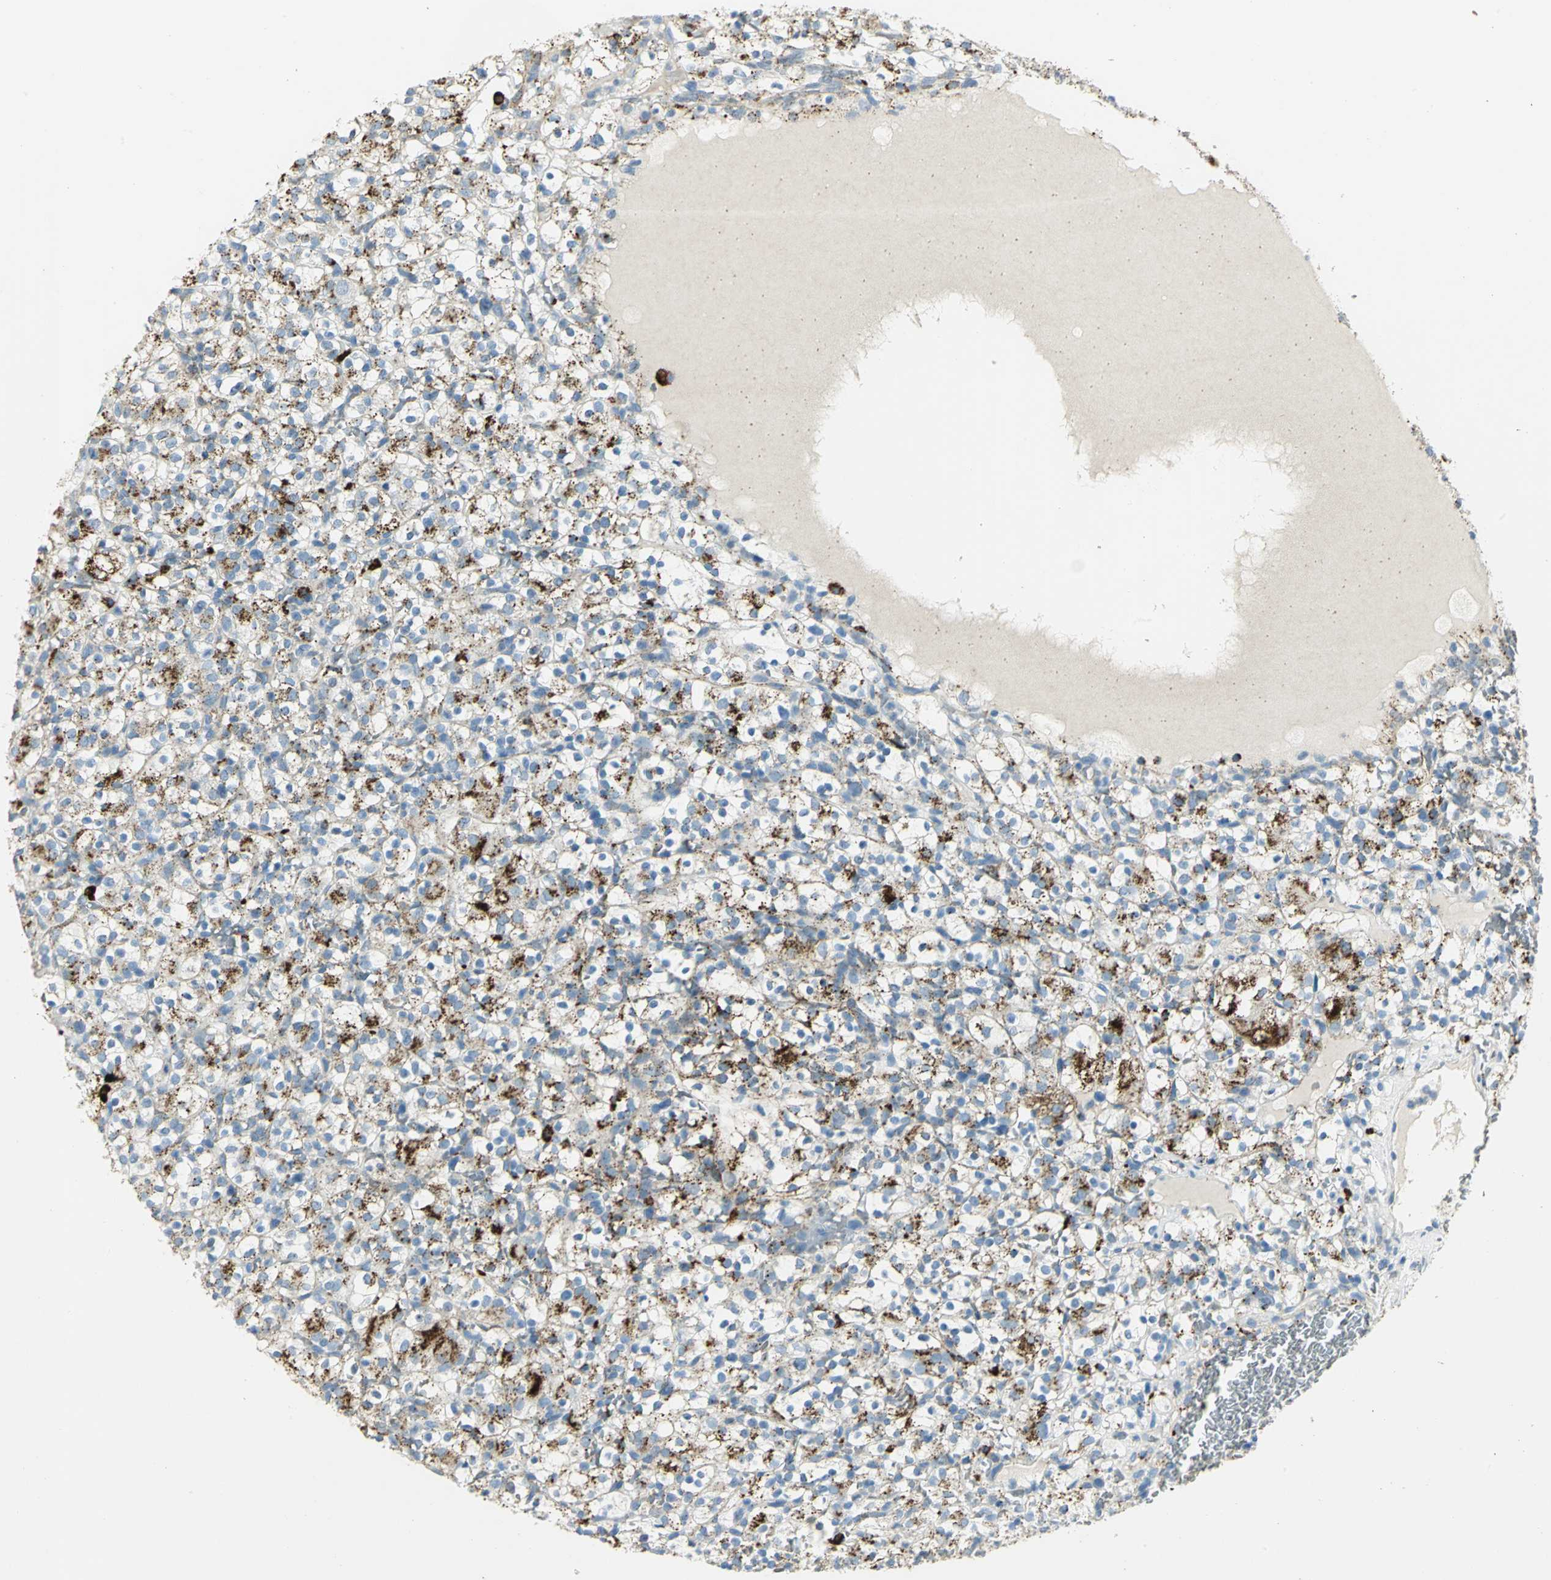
{"staining": {"intensity": "moderate", "quantity": ">75%", "location": "cytoplasmic/membranous"}, "tissue": "renal cancer", "cell_type": "Tumor cells", "image_type": "cancer", "snomed": [{"axis": "morphology", "description": "Normal tissue, NOS"}, {"axis": "morphology", "description": "Adenocarcinoma, NOS"}, {"axis": "topography", "description": "Kidney"}], "caption": "Immunohistochemistry (IHC) photomicrograph of human renal cancer stained for a protein (brown), which exhibits medium levels of moderate cytoplasmic/membranous positivity in about >75% of tumor cells.", "gene": "ARSA", "patient": {"sex": "female", "age": 72}}